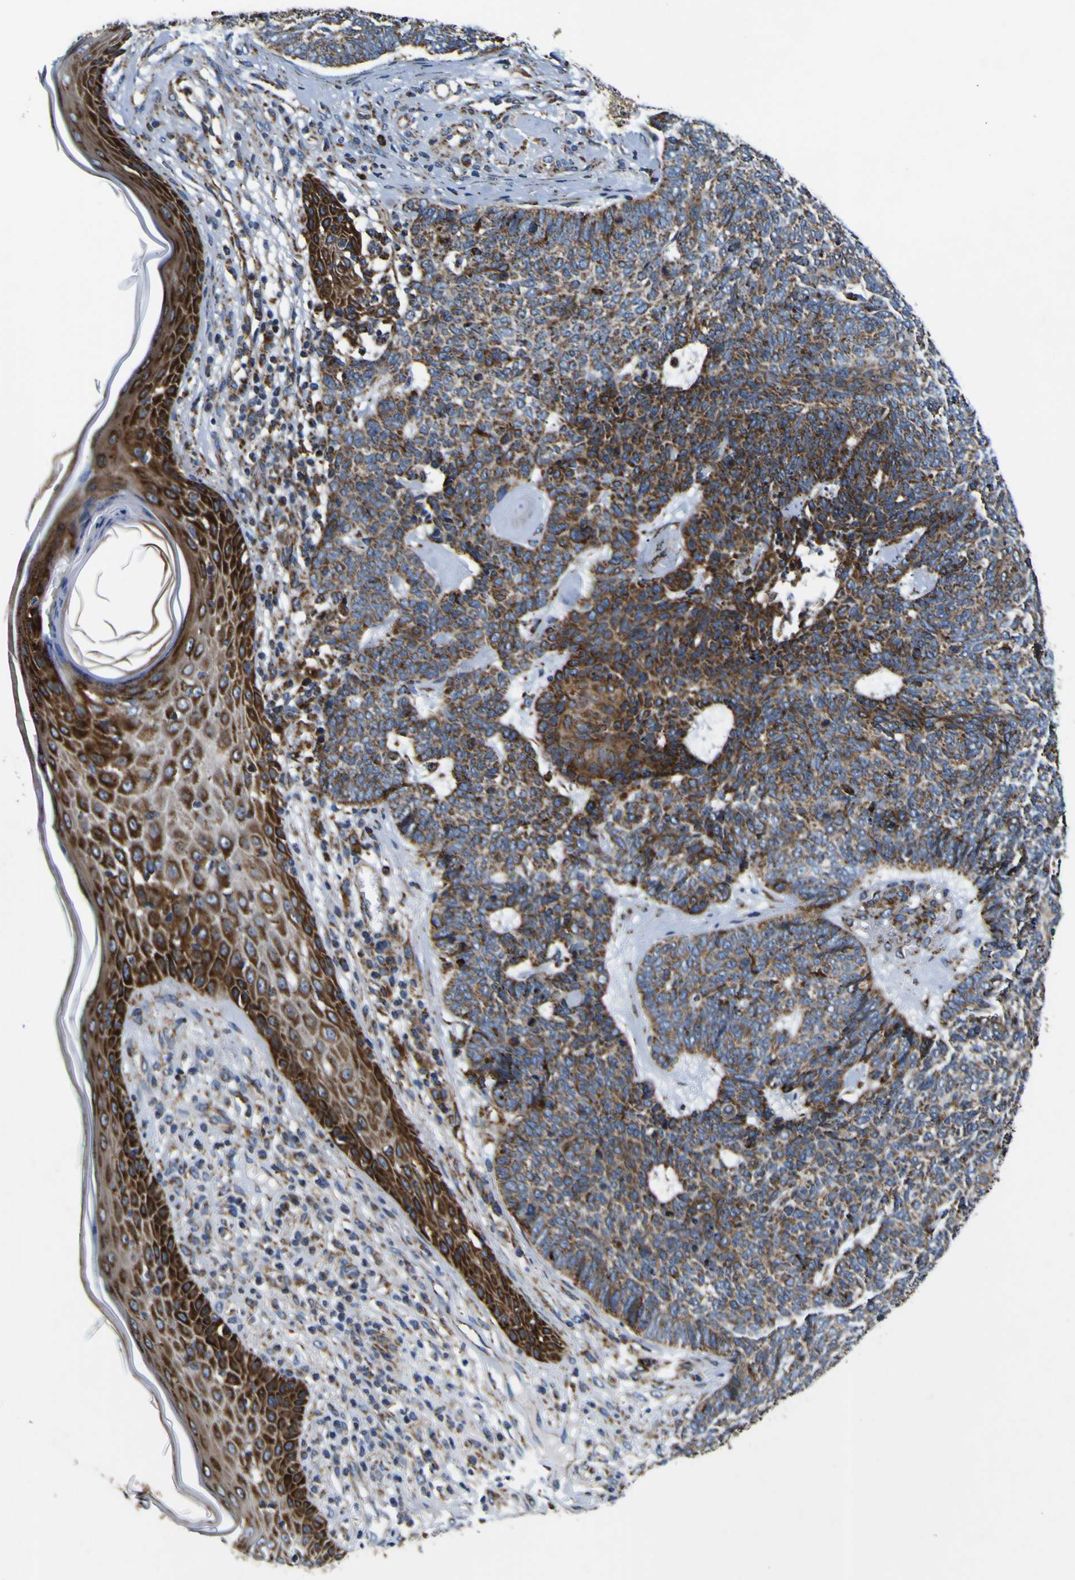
{"staining": {"intensity": "moderate", "quantity": ">75%", "location": "cytoplasmic/membranous"}, "tissue": "skin cancer", "cell_type": "Tumor cells", "image_type": "cancer", "snomed": [{"axis": "morphology", "description": "Basal cell carcinoma"}, {"axis": "topography", "description": "Skin"}], "caption": "DAB (3,3'-diaminobenzidine) immunohistochemical staining of skin basal cell carcinoma displays moderate cytoplasmic/membranous protein staining in approximately >75% of tumor cells. (DAB (3,3'-diaminobenzidine) IHC with brightfield microscopy, high magnification).", "gene": "PTRH2", "patient": {"sex": "female", "age": 84}}